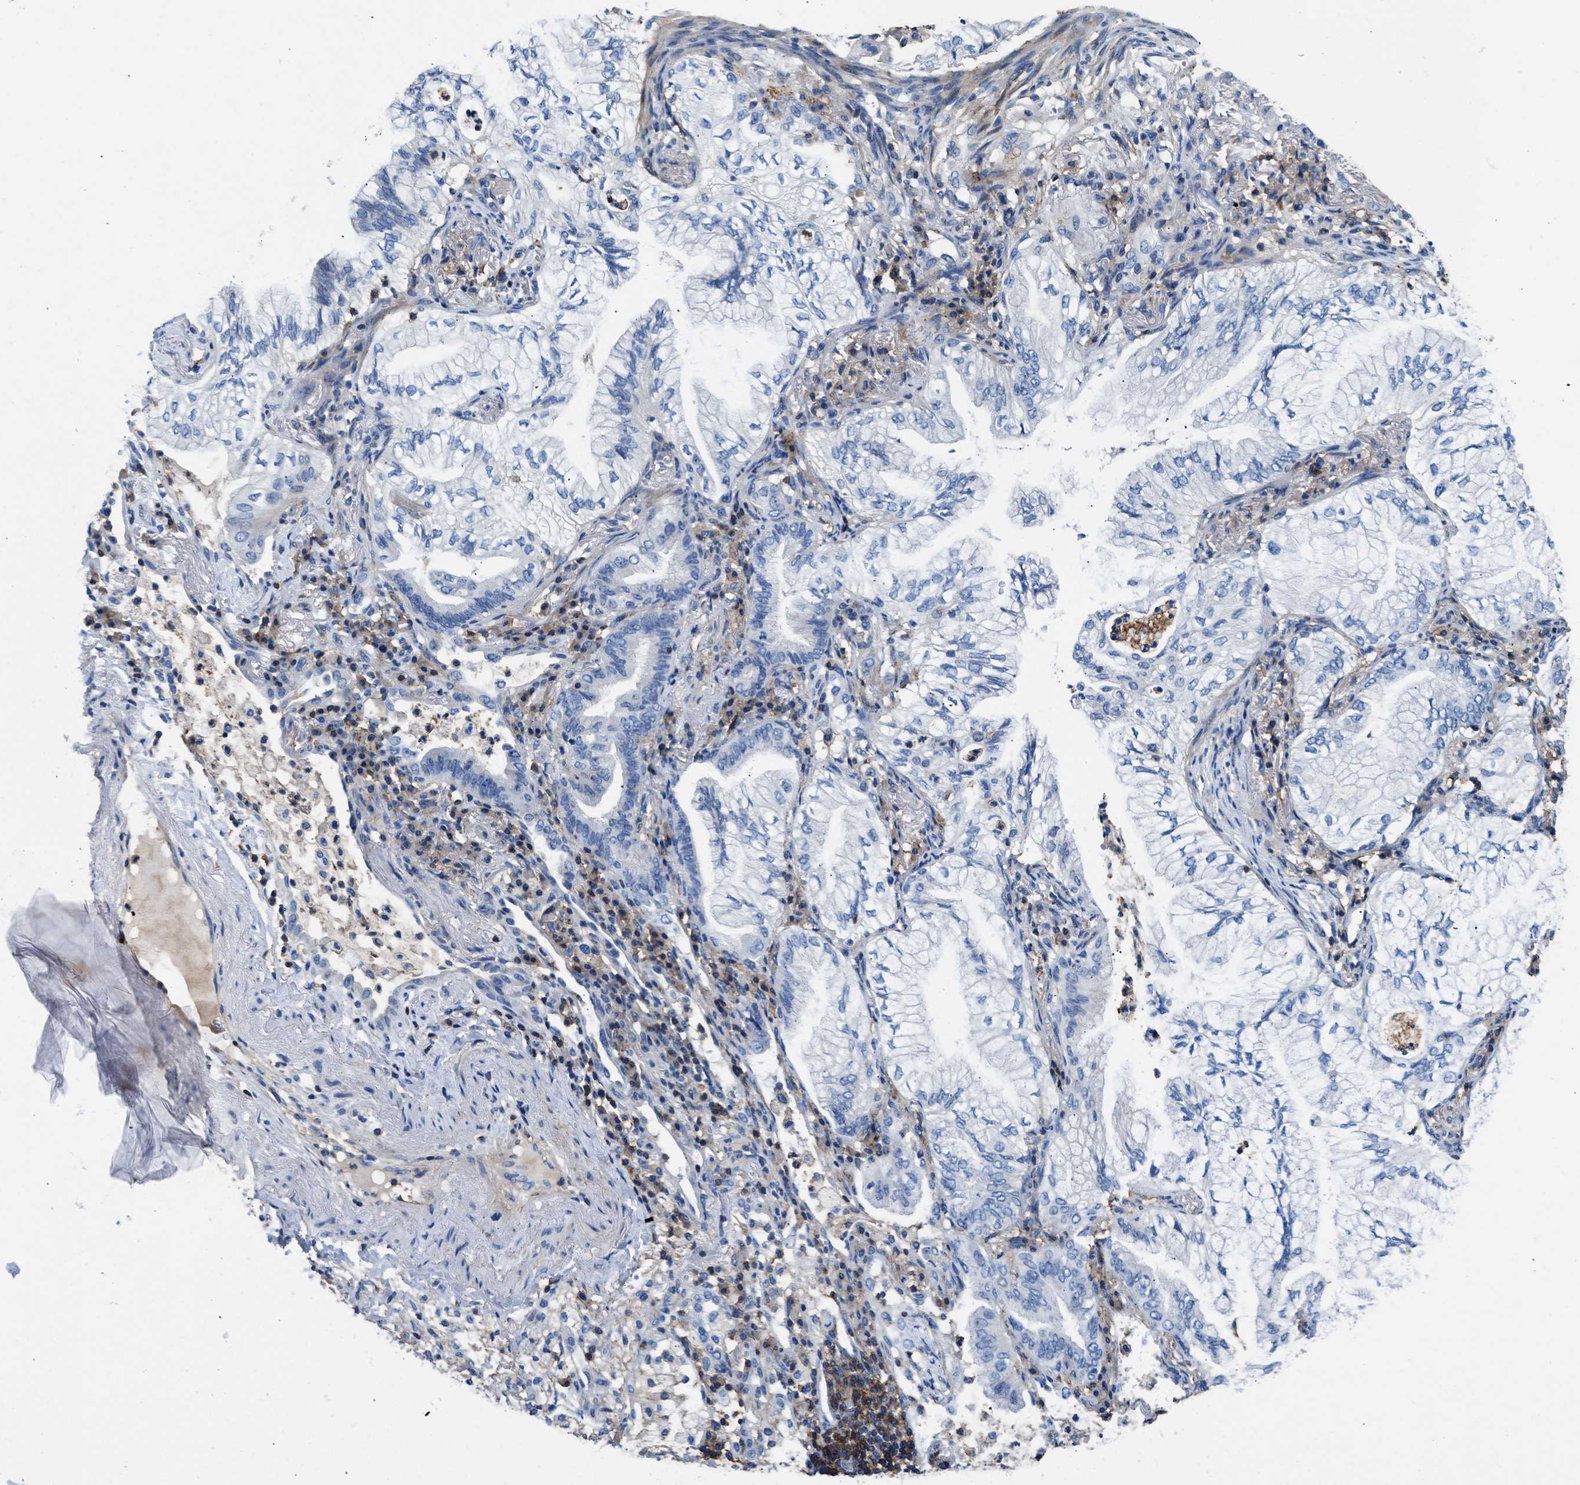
{"staining": {"intensity": "negative", "quantity": "none", "location": "none"}, "tissue": "lung cancer", "cell_type": "Tumor cells", "image_type": "cancer", "snomed": [{"axis": "morphology", "description": "Adenocarcinoma, NOS"}, {"axis": "topography", "description": "Lung"}], "caption": "Micrograph shows no protein positivity in tumor cells of lung cancer (adenocarcinoma) tissue.", "gene": "KCNQ4", "patient": {"sex": "female", "age": 70}}